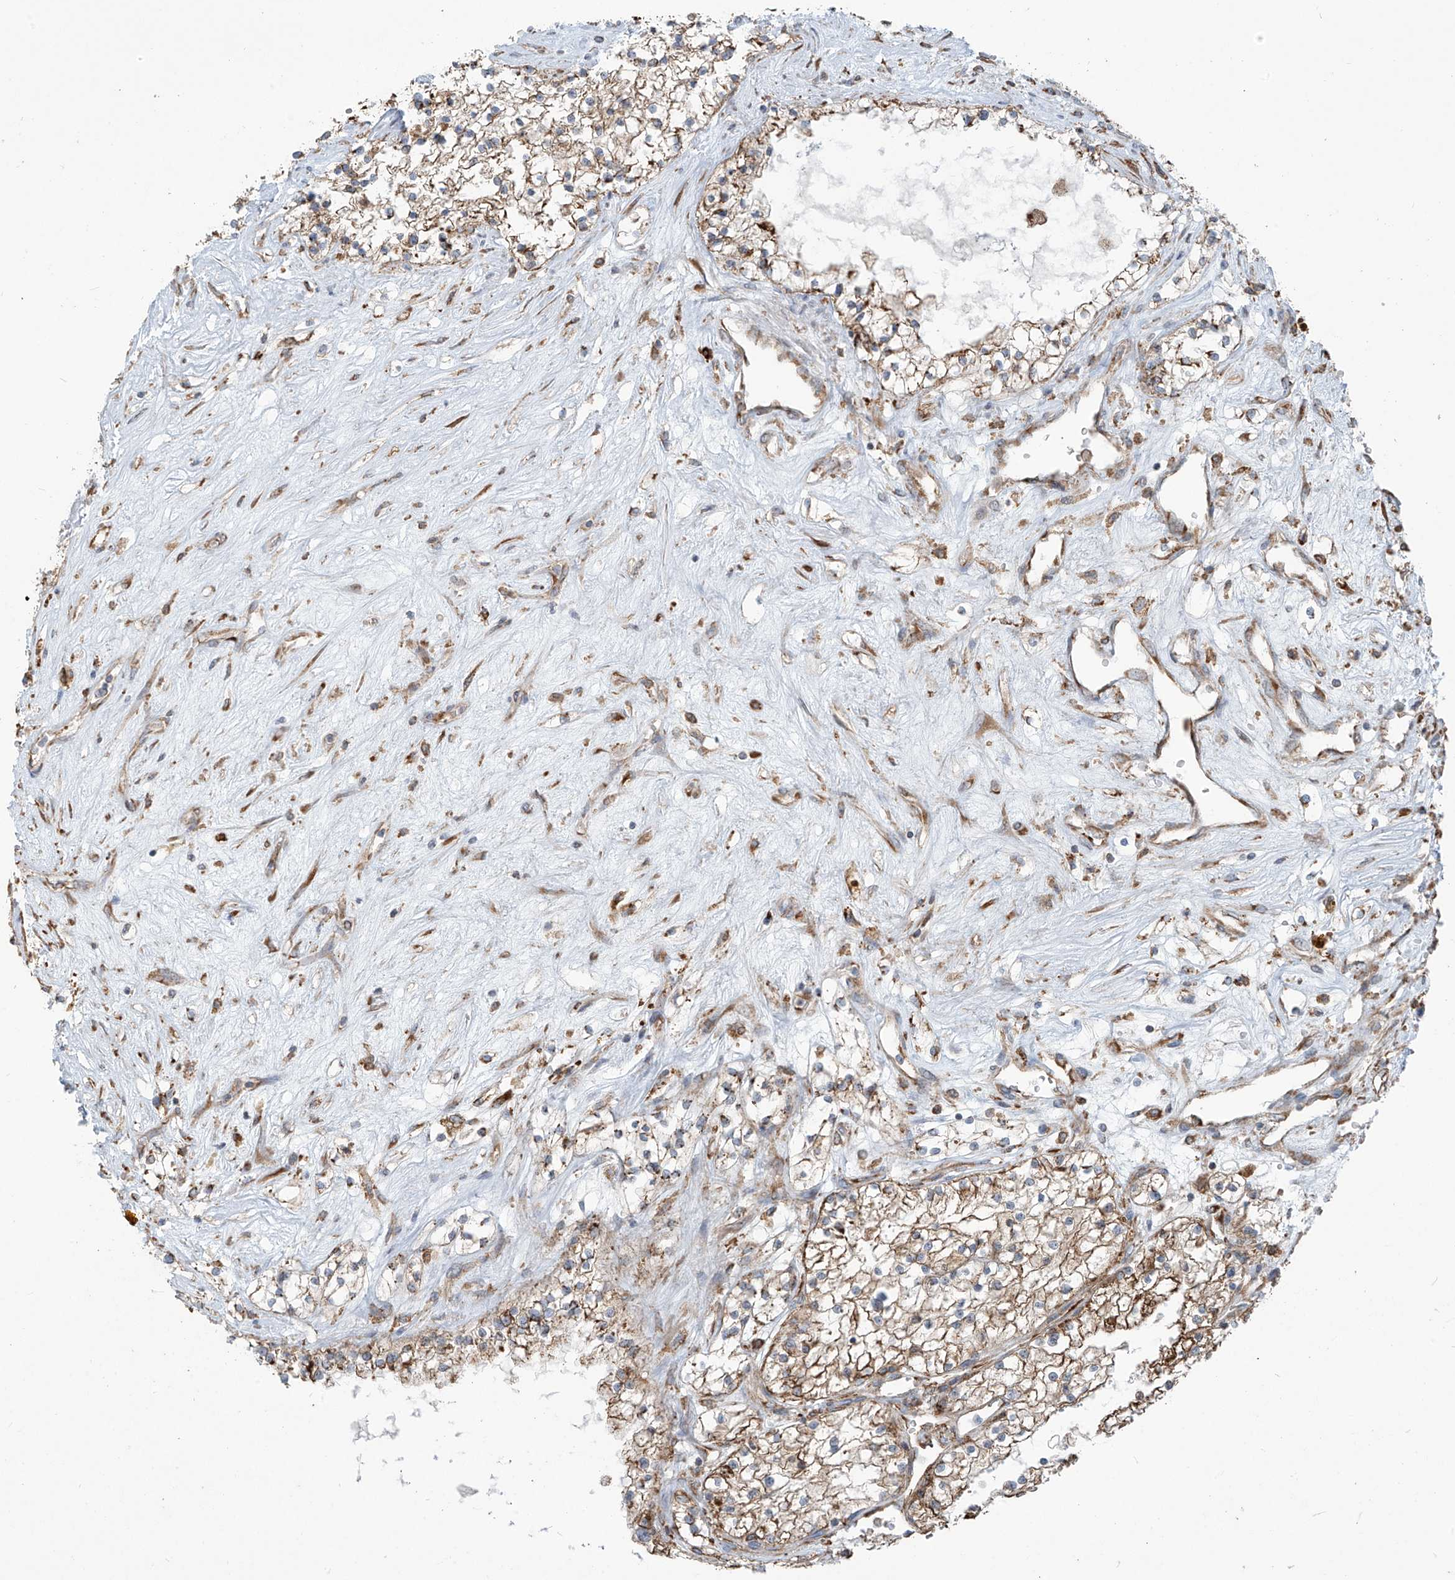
{"staining": {"intensity": "moderate", "quantity": ">75%", "location": "cytoplasmic/membranous"}, "tissue": "renal cancer", "cell_type": "Tumor cells", "image_type": "cancer", "snomed": [{"axis": "morphology", "description": "Normal tissue, NOS"}, {"axis": "morphology", "description": "Adenocarcinoma, NOS"}, {"axis": "topography", "description": "Kidney"}], "caption": "High-power microscopy captured an immunohistochemistry histopathology image of renal cancer, revealing moderate cytoplasmic/membranous expression in approximately >75% of tumor cells. (DAB (3,3'-diaminobenzidine) IHC with brightfield microscopy, high magnification).", "gene": "KATNIP", "patient": {"sex": "male", "age": 68}}